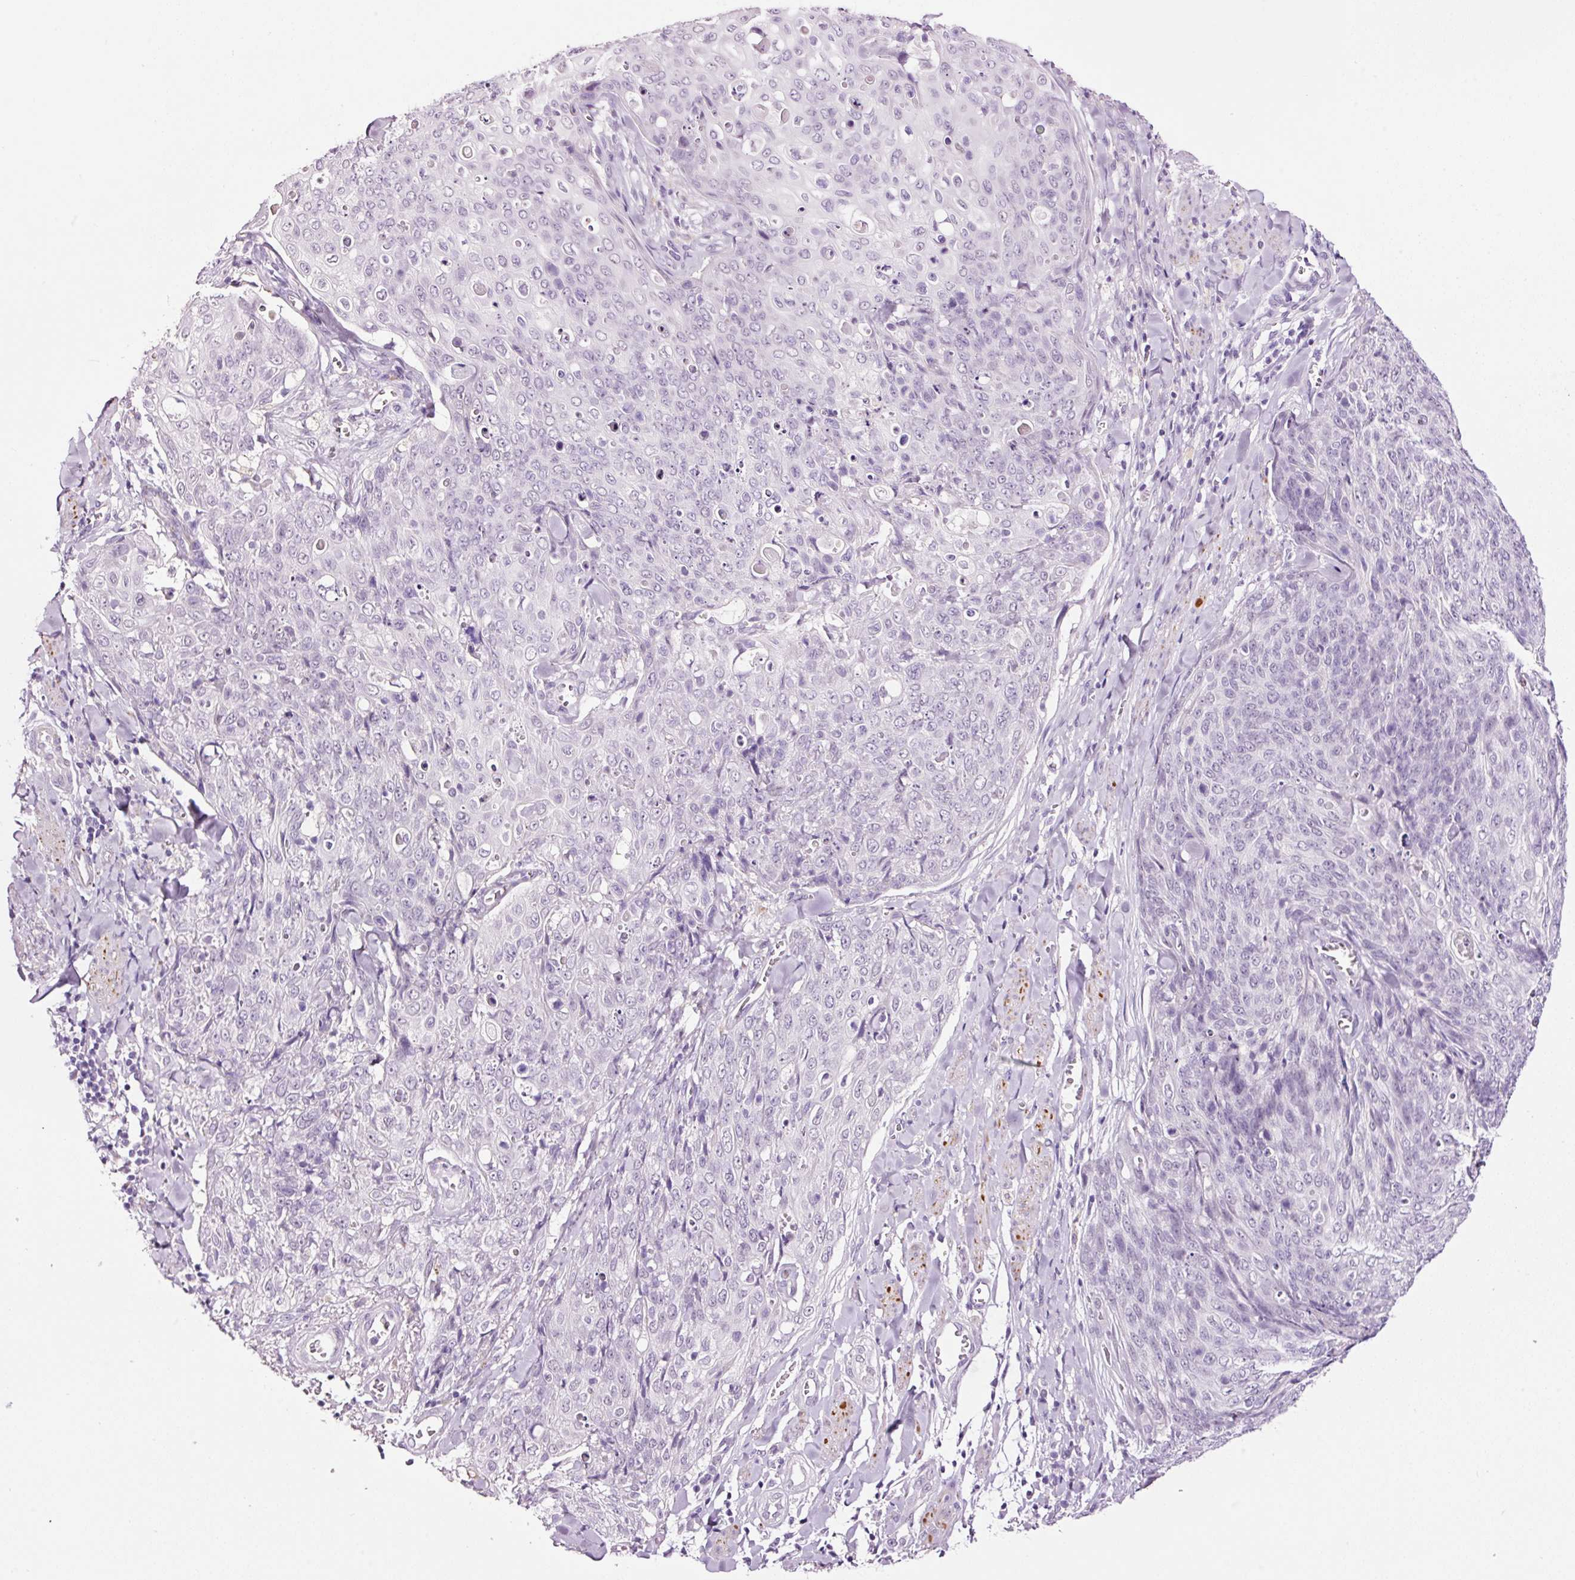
{"staining": {"intensity": "negative", "quantity": "none", "location": "none"}, "tissue": "skin cancer", "cell_type": "Tumor cells", "image_type": "cancer", "snomed": [{"axis": "morphology", "description": "Squamous cell carcinoma, NOS"}, {"axis": "topography", "description": "Skin"}, {"axis": "topography", "description": "Vulva"}], "caption": "A micrograph of human squamous cell carcinoma (skin) is negative for staining in tumor cells. (Brightfield microscopy of DAB IHC at high magnification).", "gene": "RTF2", "patient": {"sex": "female", "age": 85}}